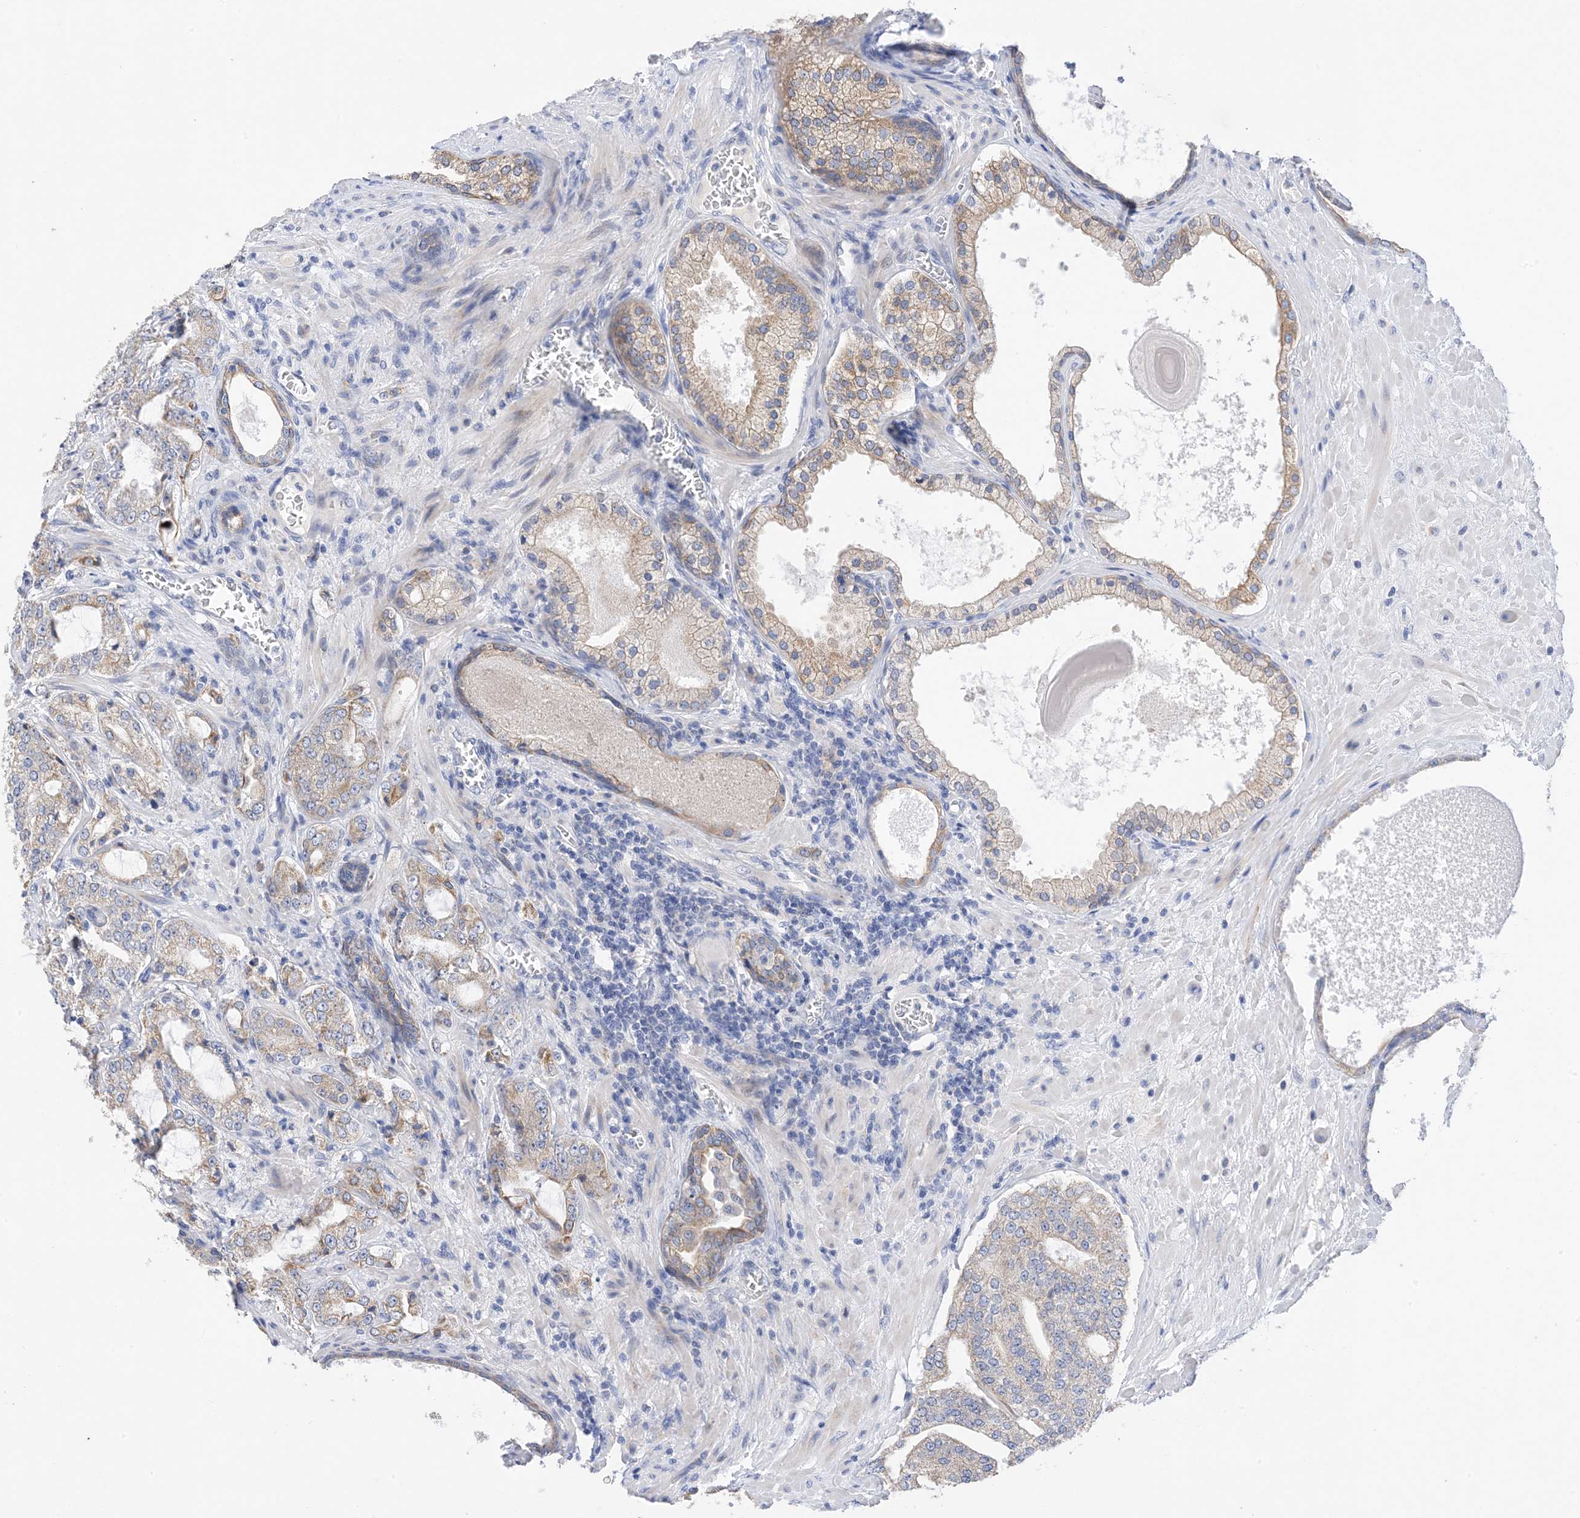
{"staining": {"intensity": "moderate", "quantity": ">75%", "location": "cytoplasmic/membranous"}, "tissue": "prostate cancer", "cell_type": "Tumor cells", "image_type": "cancer", "snomed": [{"axis": "morphology", "description": "Adenocarcinoma, High grade"}, {"axis": "topography", "description": "Prostate"}], "caption": "The immunohistochemical stain highlights moderate cytoplasmic/membranous expression in tumor cells of prostate cancer (adenocarcinoma (high-grade)) tissue.", "gene": "PLK4", "patient": {"sex": "male", "age": 64}}